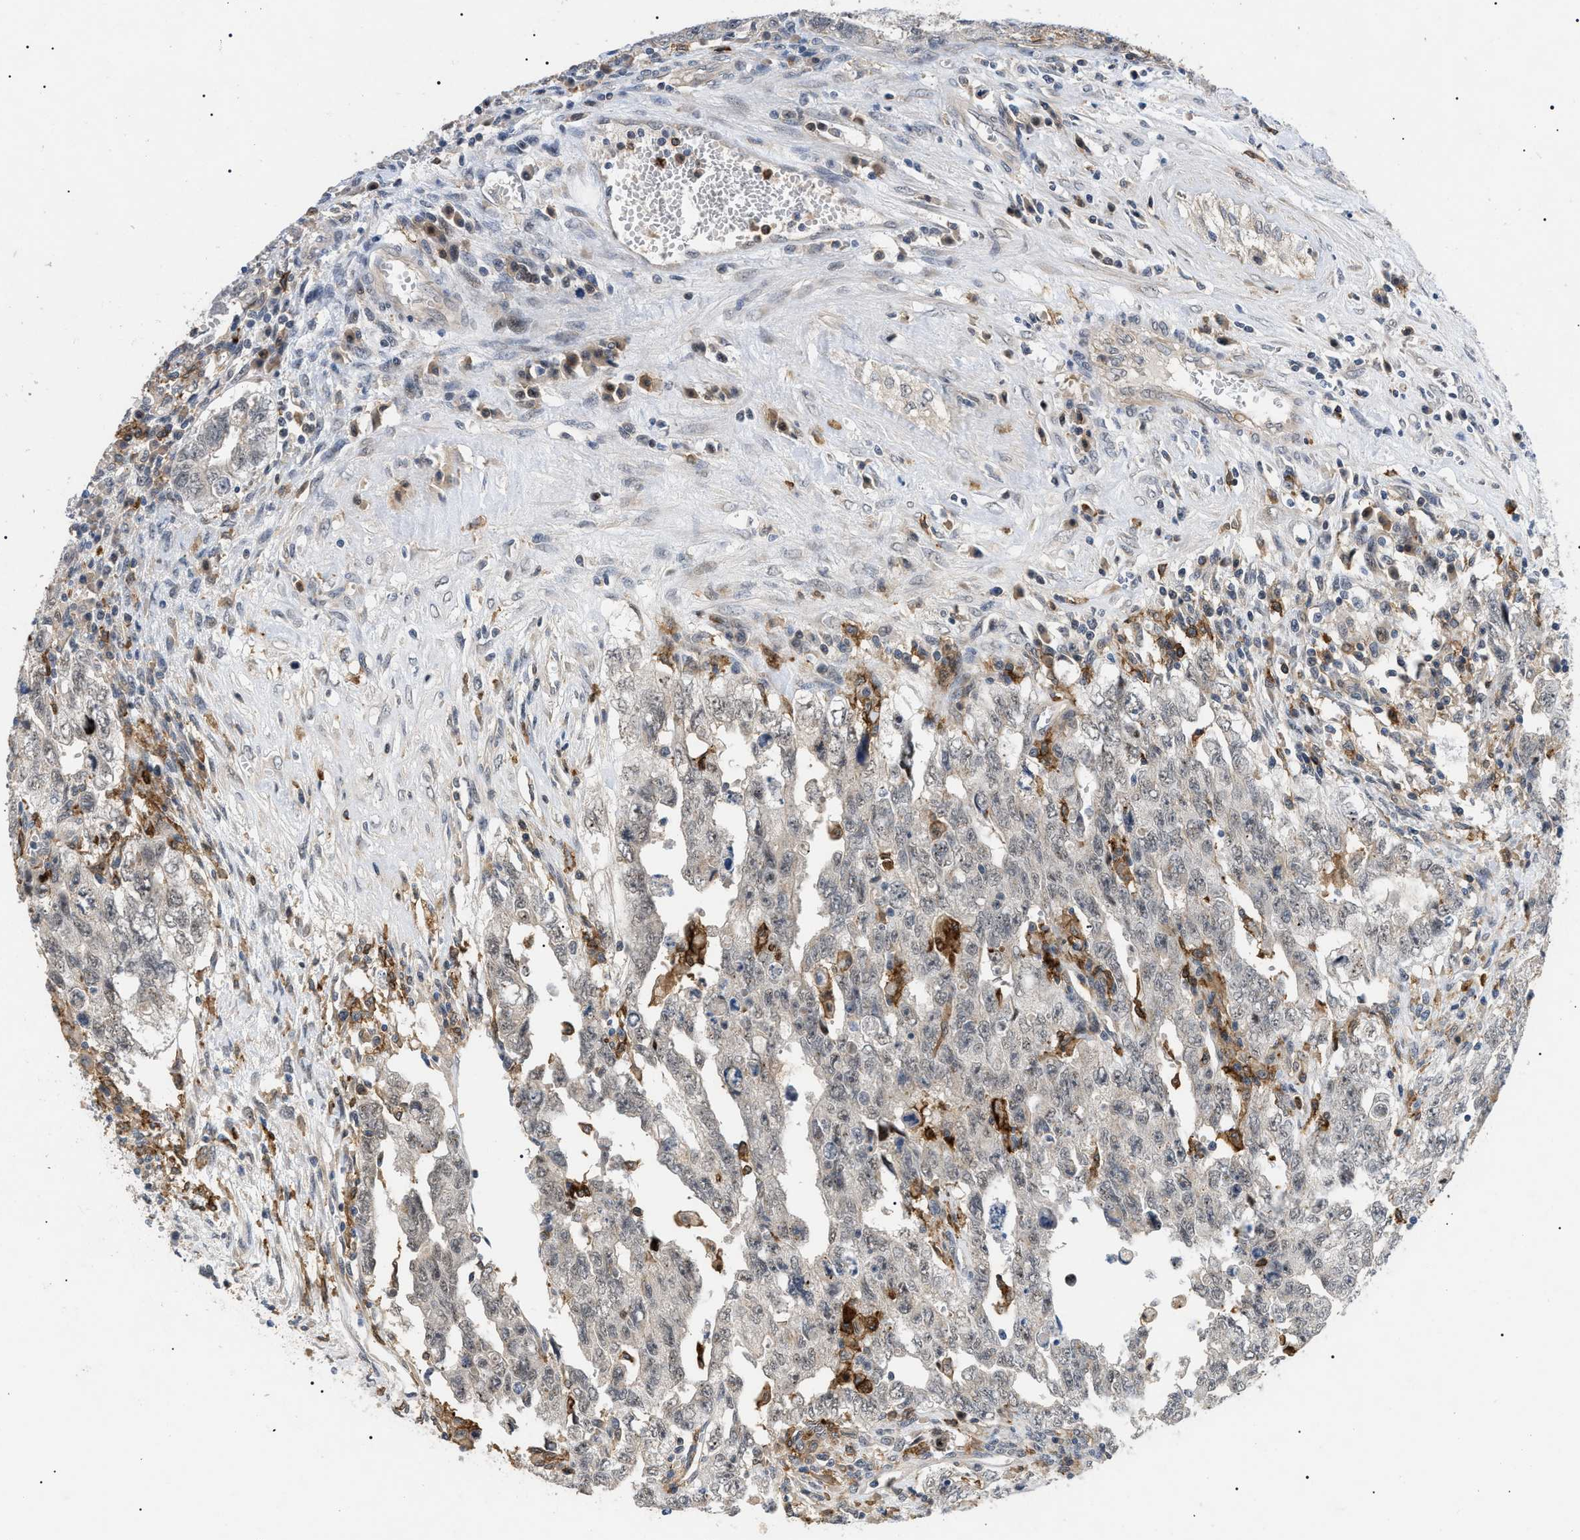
{"staining": {"intensity": "weak", "quantity": "<25%", "location": "cytoplasmic/membranous,nuclear"}, "tissue": "testis cancer", "cell_type": "Tumor cells", "image_type": "cancer", "snomed": [{"axis": "morphology", "description": "Carcinoma, Embryonal, NOS"}, {"axis": "topography", "description": "Testis"}], "caption": "Testis cancer was stained to show a protein in brown. There is no significant staining in tumor cells.", "gene": "CD300A", "patient": {"sex": "male", "age": 28}}